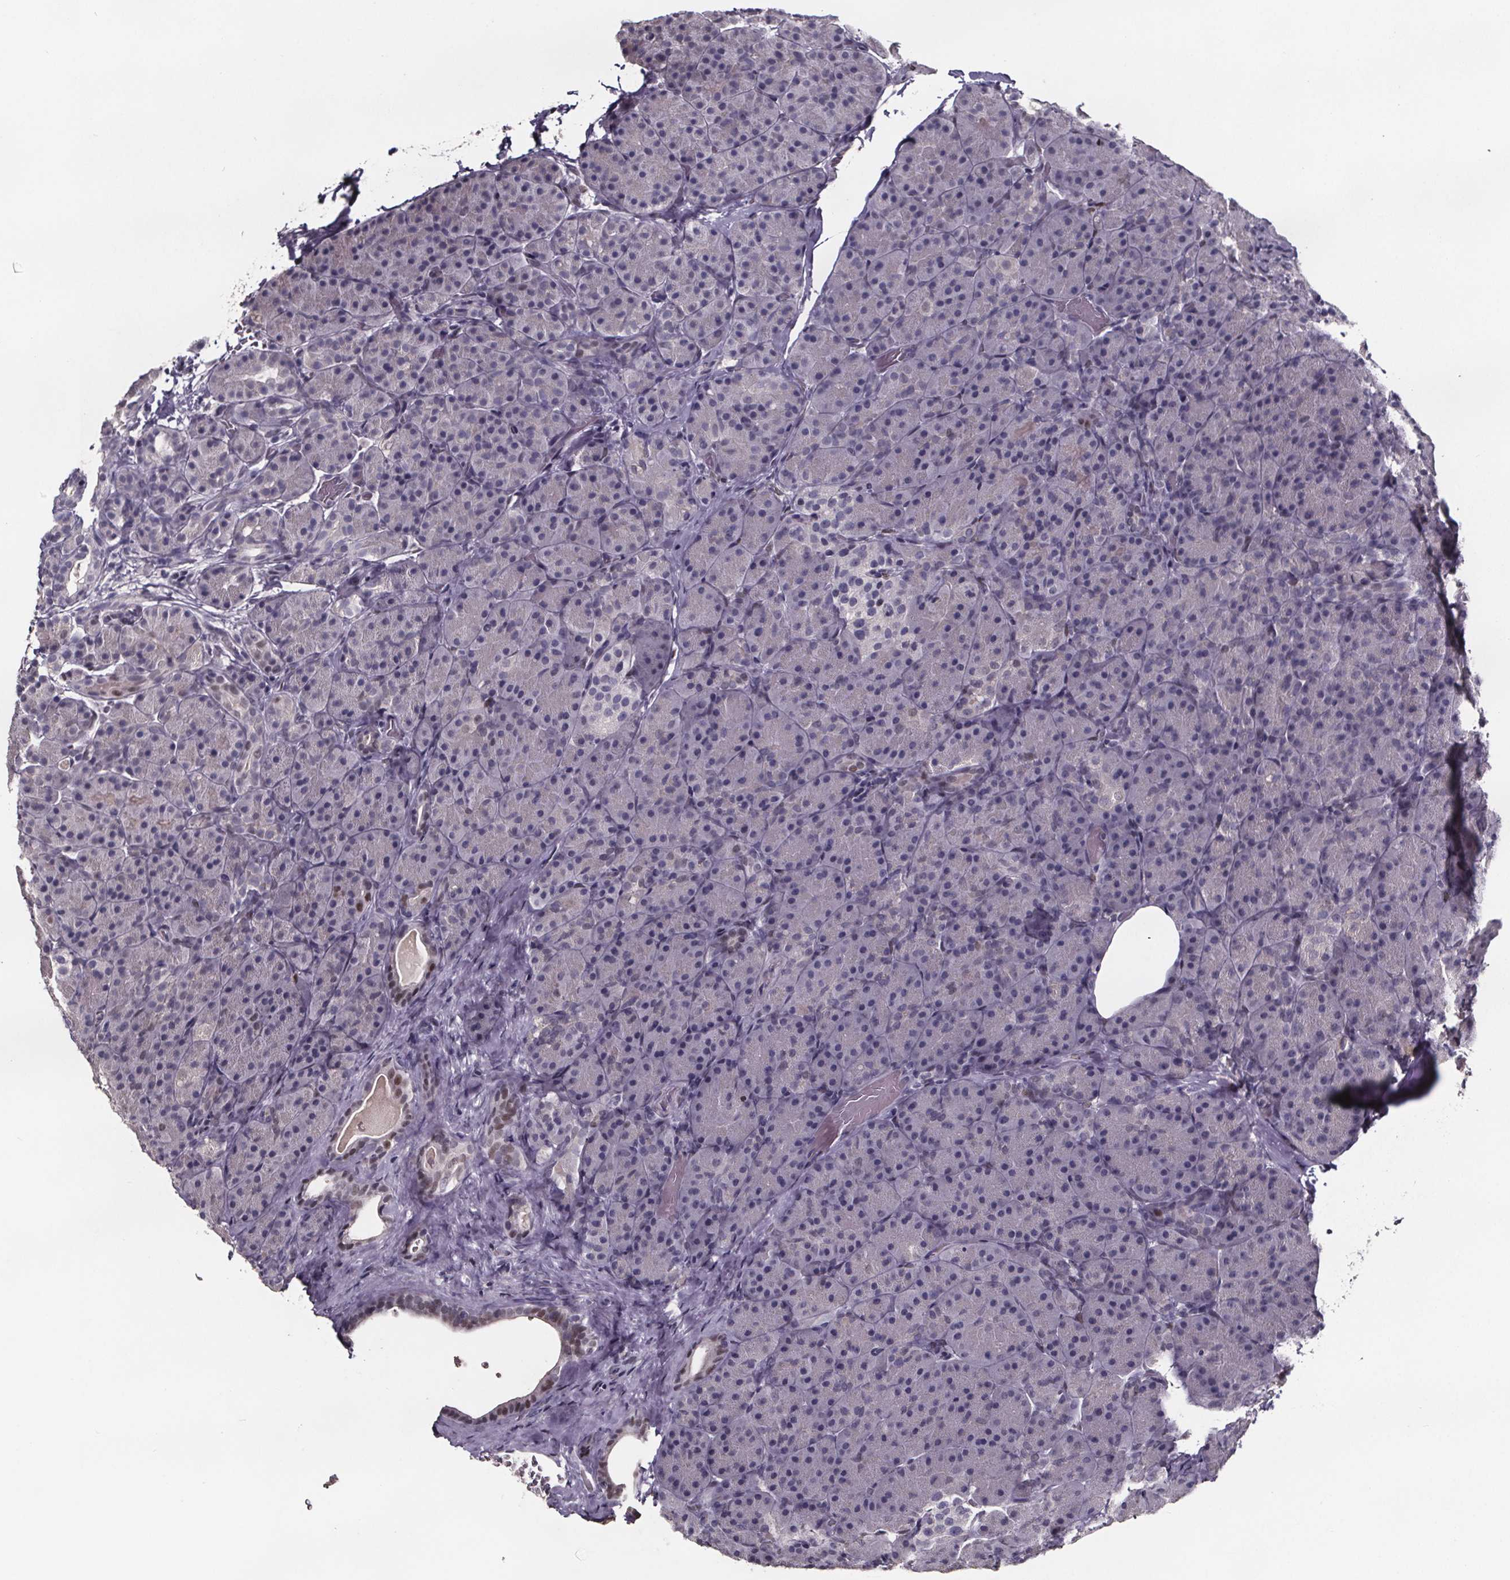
{"staining": {"intensity": "negative", "quantity": "none", "location": "none"}, "tissue": "pancreas", "cell_type": "Exocrine glandular cells", "image_type": "normal", "snomed": [{"axis": "morphology", "description": "Normal tissue, NOS"}, {"axis": "topography", "description": "Pancreas"}], "caption": "The image shows no significant positivity in exocrine glandular cells of pancreas.", "gene": "AR", "patient": {"sex": "male", "age": 57}}